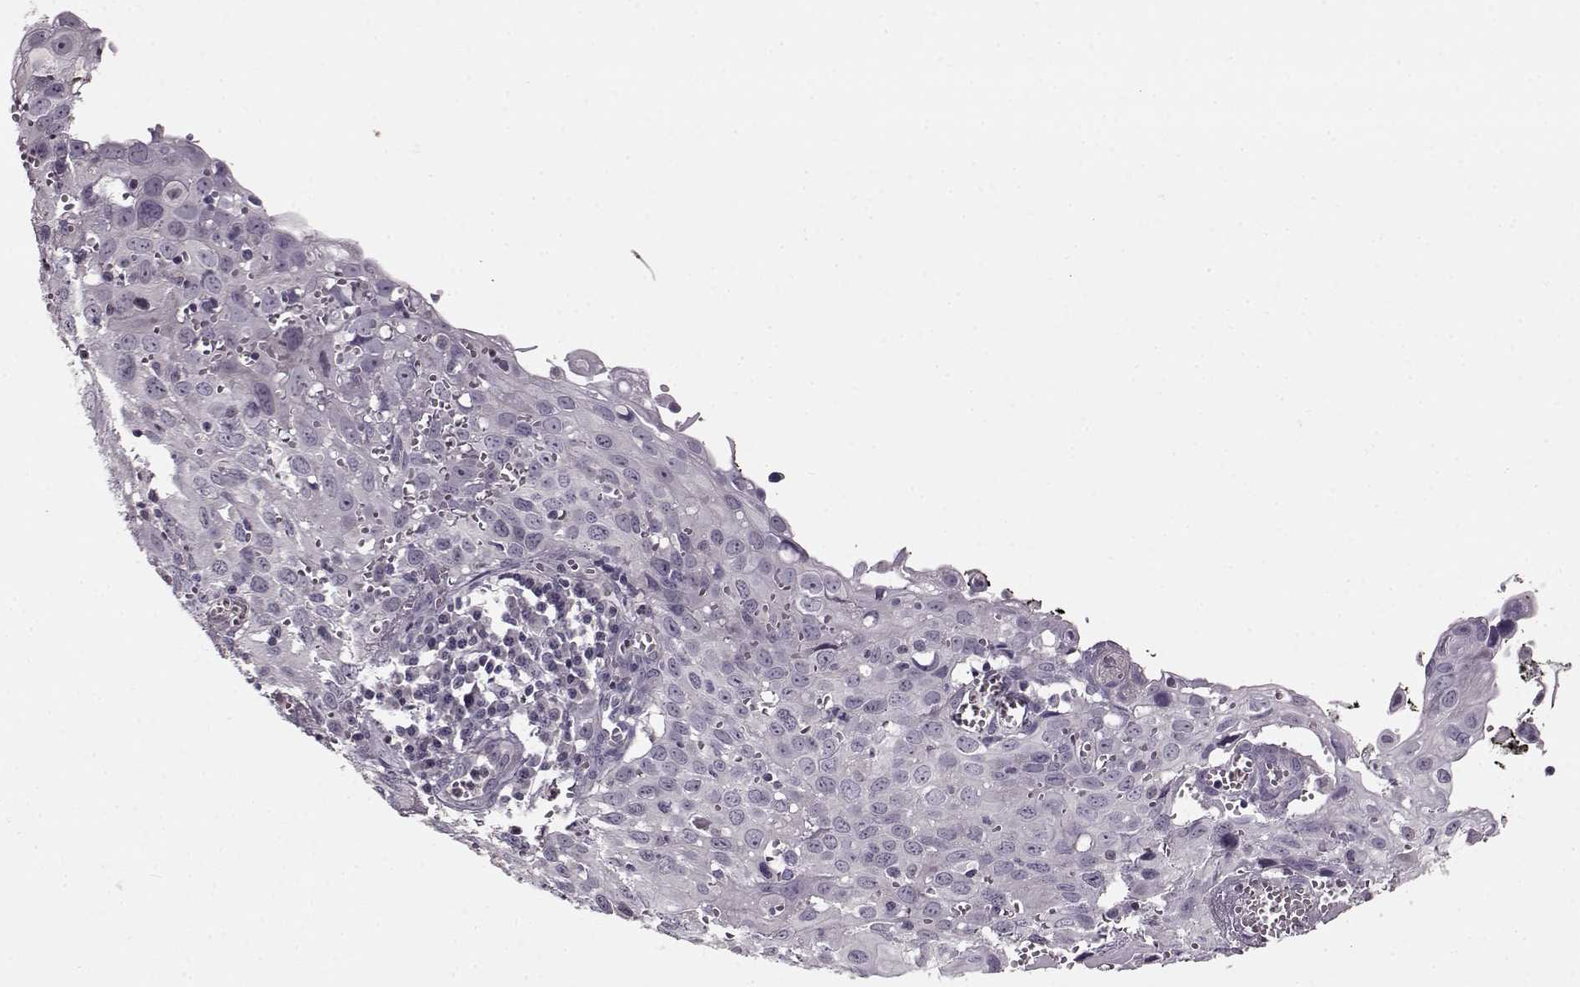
{"staining": {"intensity": "negative", "quantity": "none", "location": "none"}, "tissue": "cervical cancer", "cell_type": "Tumor cells", "image_type": "cancer", "snomed": [{"axis": "morphology", "description": "Squamous cell carcinoma, NOS"}, {"axis": "topography", "description": "Cervix"}], "caption": "Micrograph shows no significant protein positivity in tumor cells of cervical squamous cell carcinoma. Brightfield microscopy of IHC stained with DAB (3,3'-diaminobenzidine) (brown) and hematoxylin (blue), captured at high magnification.", "gene": "RP1L1", "patient": {"sex": "female", "age": 38}}